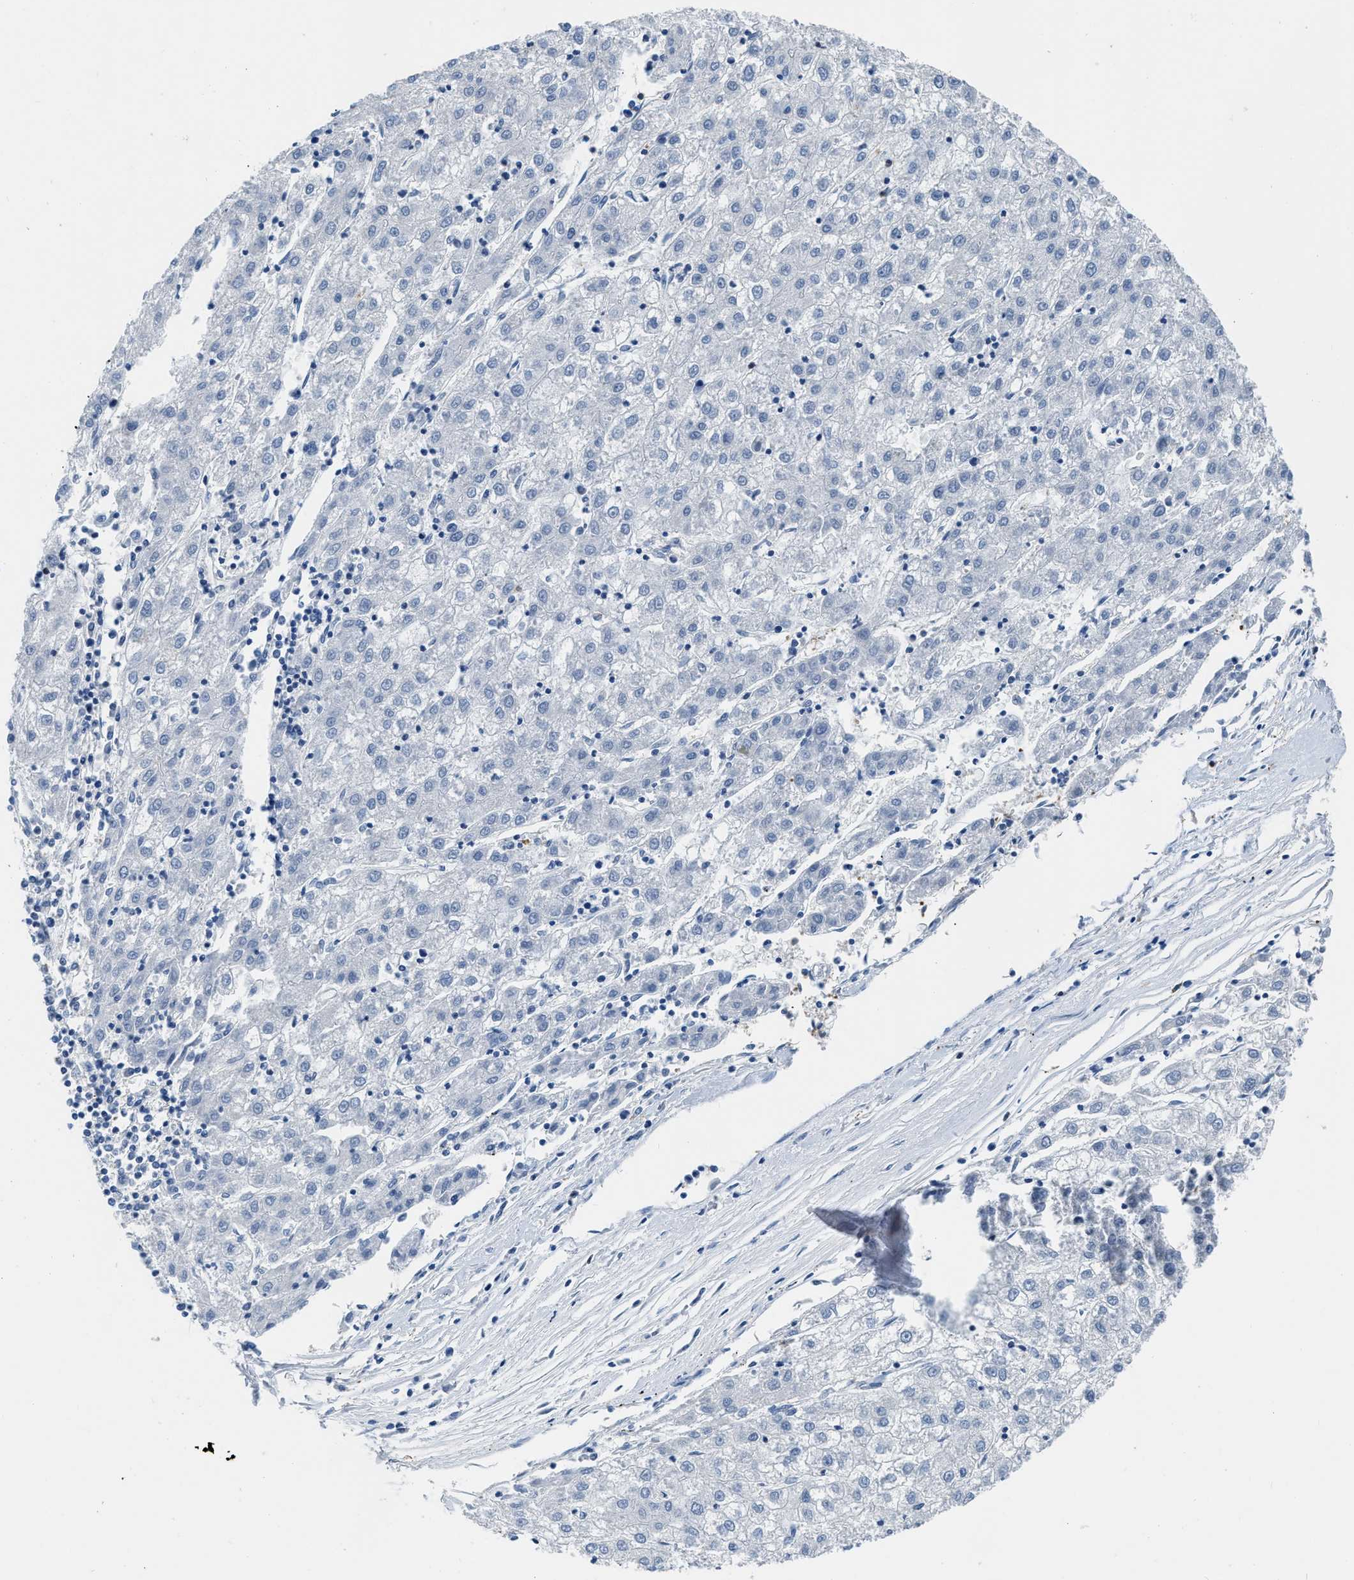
{"staining": {"intensity": "negative", "quantity": "none", "location": "none"}, "tissue": "liver cancer", "cell_type": "Tumor cells", "image_type": "cancer", "snomed": [{"axis": "morphology", "description": "Carcinoma, Hepatocellular, NOS"}, {"axis": "topography", "description": "Liver"}], "caption": "Tumor cells are negative for brown protein staining in liver cancer (hepatocellular carcinoma). The staining was performed using DAB (3,3'-diaminobenzidine) to visualize the protein expression in brown, while the nuclei were stained in blue with hematoxylin (Magnification: 20x).", "gene": "PKM", "patient": {"sex": "male", "age": 72}}